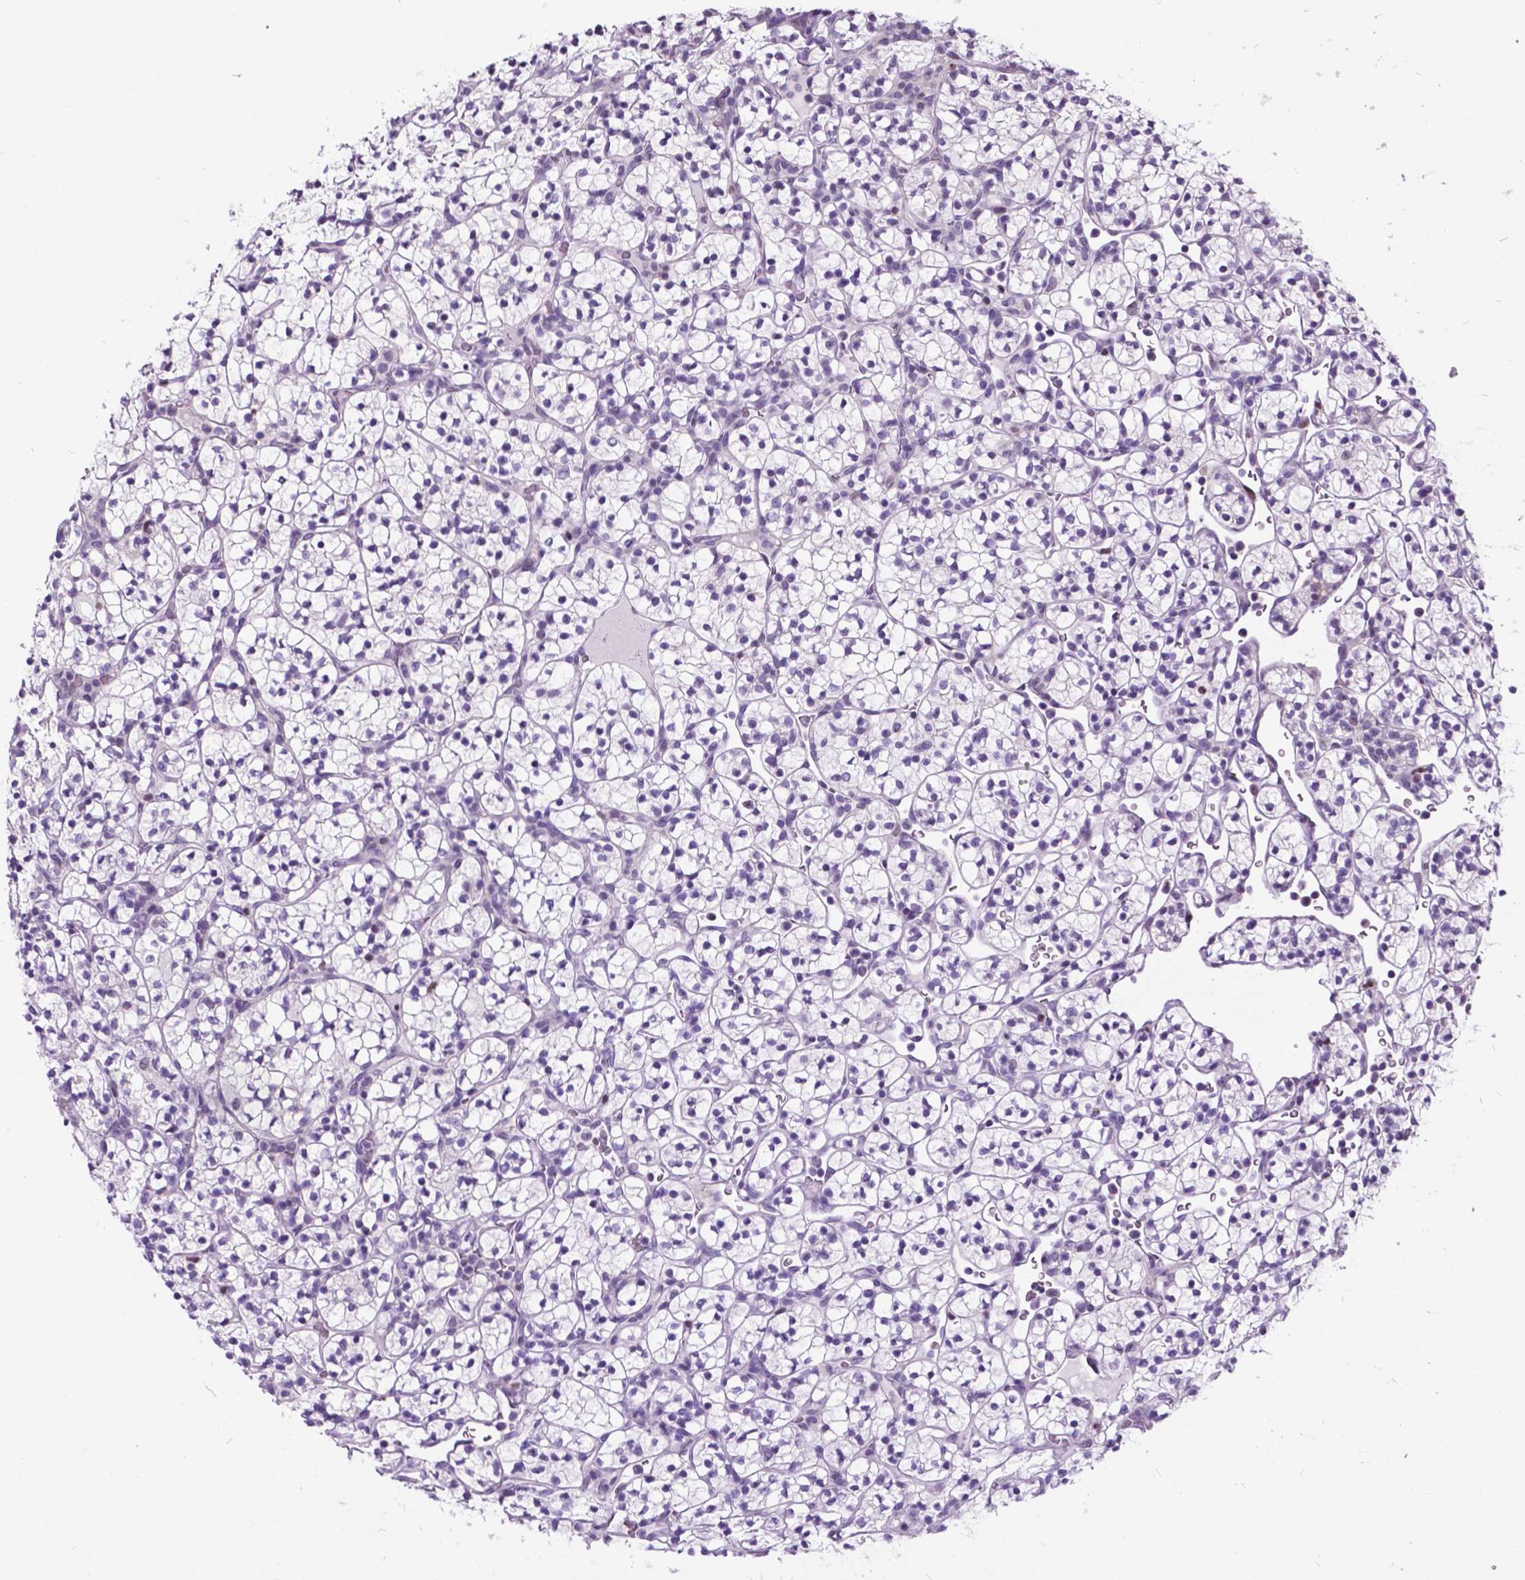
{"staining": {"intensity": "negative", "quantity": "none", "location": "none"}, "tissue": "renal cancer", "cell_type": "Tumor cells", "image_type": "cancer", "snomed": [{"axis": "morphology", "description": "Adenocarcinoma, NOS"}, {"axis": "topography", "description": "Kidney"}], "caption": "There is no significant expression in tumor cells of renal adenocarcinoma.", "gene": "DPF3", "patient": {"sex": "female", "age": 89}}